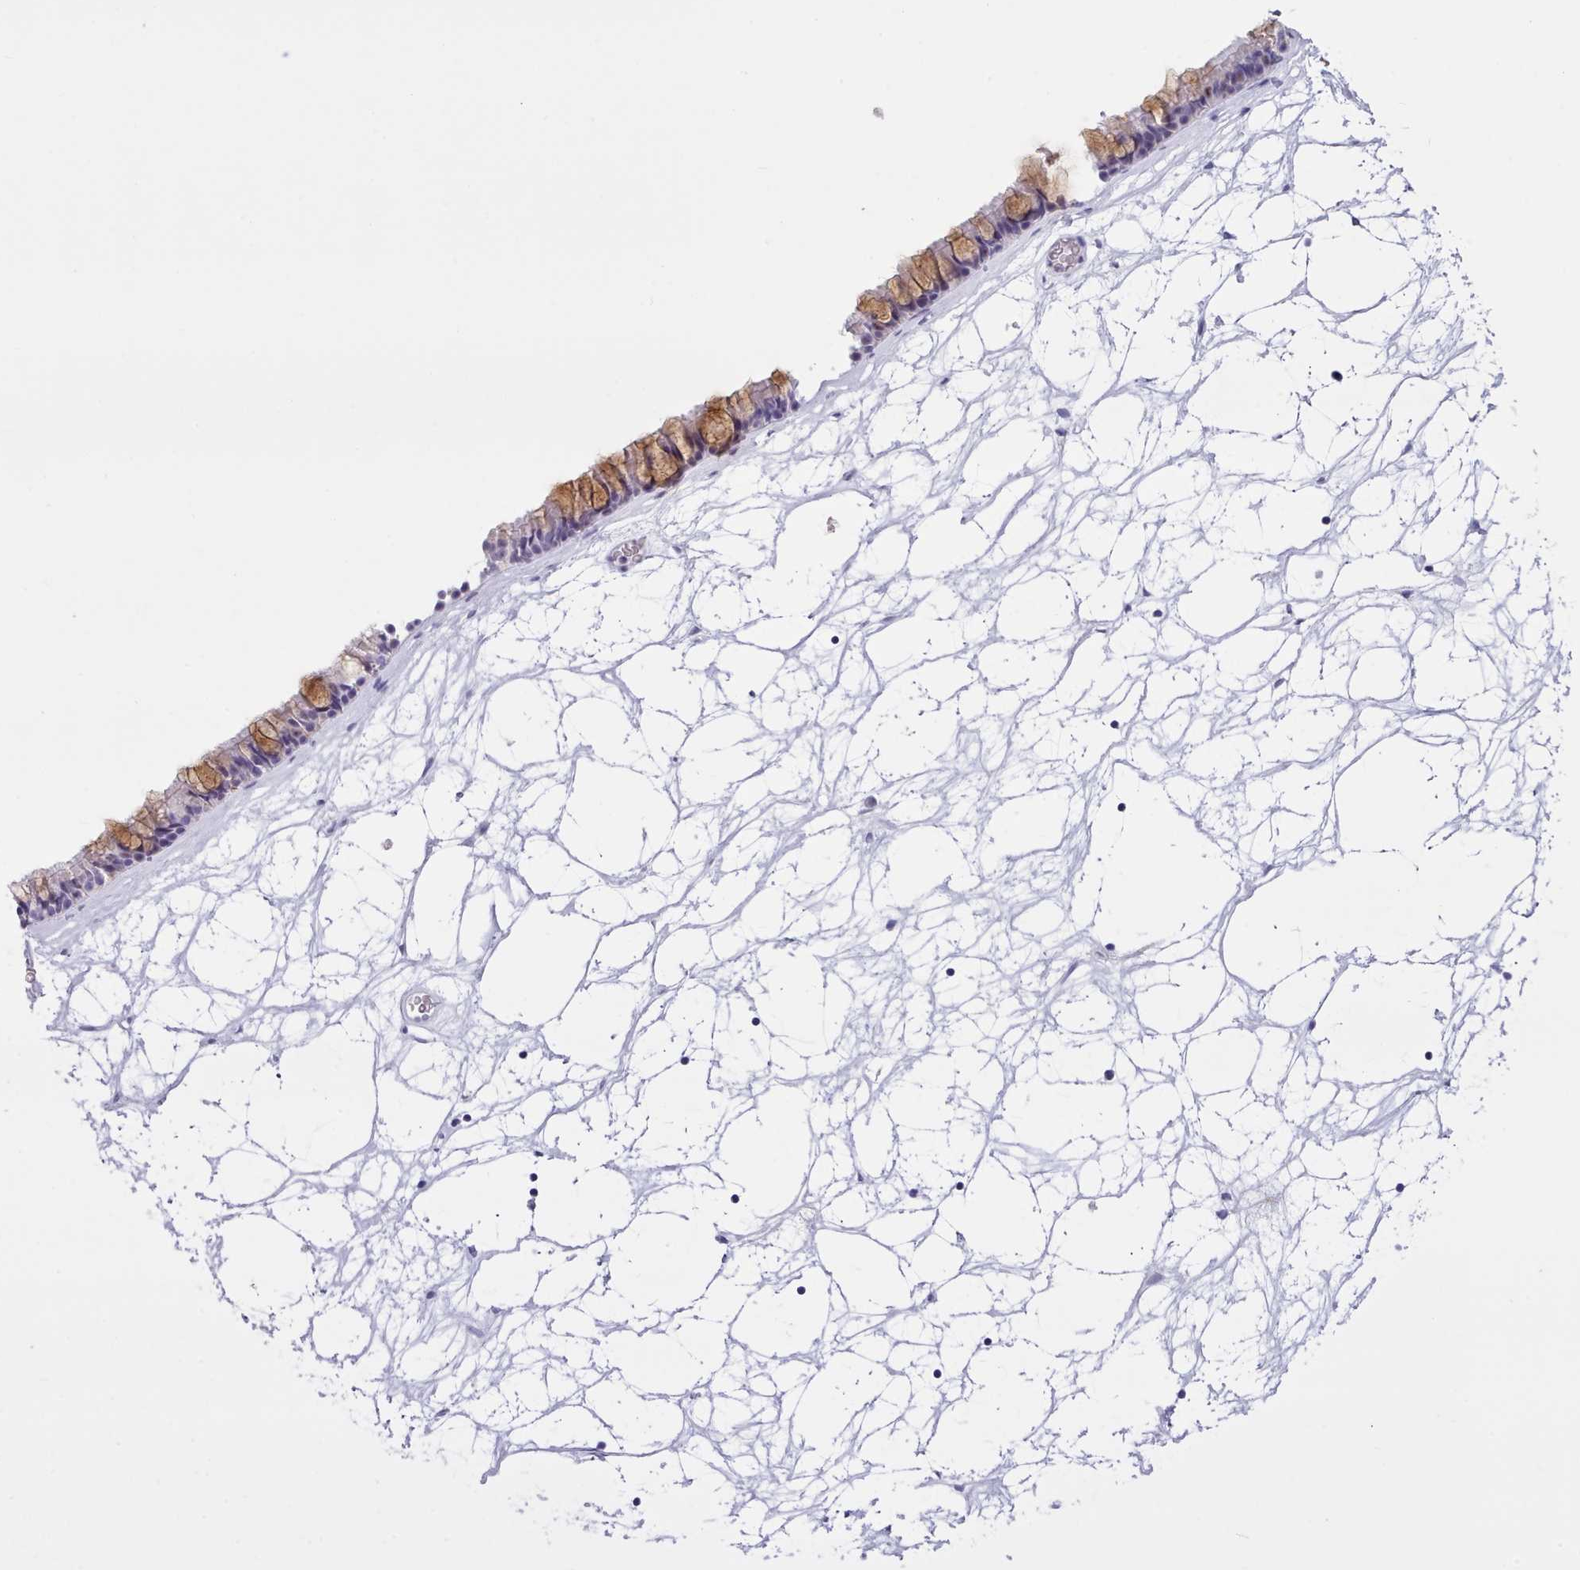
{"staining": {"intensity": "weak", "quantity": "<25%", "location": "cytoplasmic/membranous"}, "tissue": "nasopharynx", "cell_type": "Respiratory epithelial cells", "image_type": "normal", "snomed": [{"axis": "morphology", "description": "Normal tissue, NOS"}, {"axis": "topography", "description": "Nasopharynx"}], "caption": "Respiratory epithelial cells show no significant protein expression in benign nasopharynx. (DAB (3,3'-diaminobenzidine) immunohistochemistry (IHC), high magnification).", "gene": "FBXO48", "patient": {"sex": "male", "age": 64}}